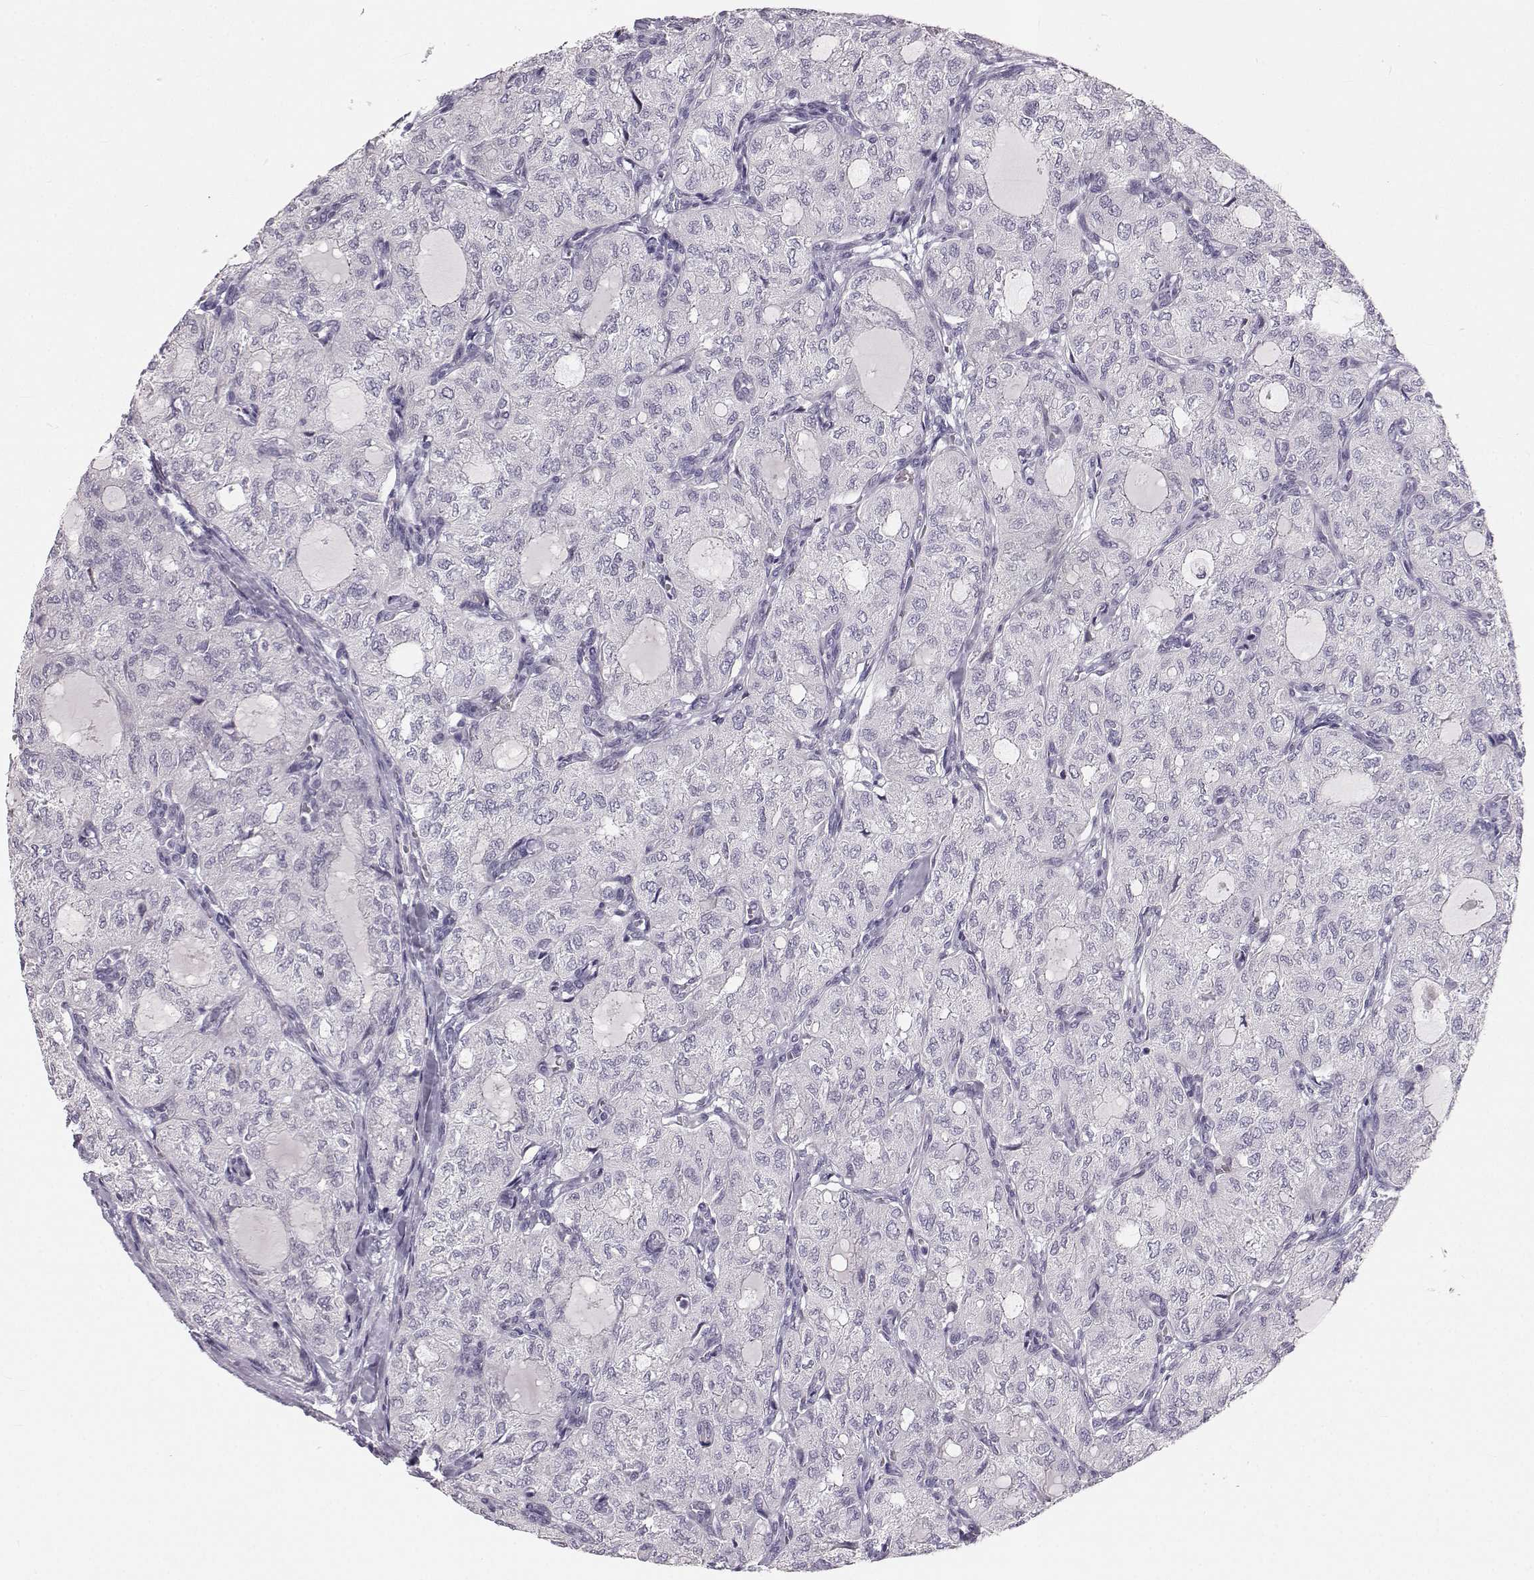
{"staining": {"intensity": "negative", "quantity": "none", "location": "none"}, "tissue": "thyroid cancer", "cell_type": "Tumor cells", "image_type": "cancer", "snomed": [{"axis": "morphology", "description": "Follicular adenoma carcinoma, NOS"}, {"axis": "topography", "description": "Thyroid gland"}], "caption": "An IHC photomicrograph of thyroid follicular adenoma carcinoma is shown. There is no staining in tumor cells of thyroid follicular adenoma carcinoma. Nuclei are stained in blue.", "gene": "OIP5", "patient": {"sex": "male", "age": 75}}